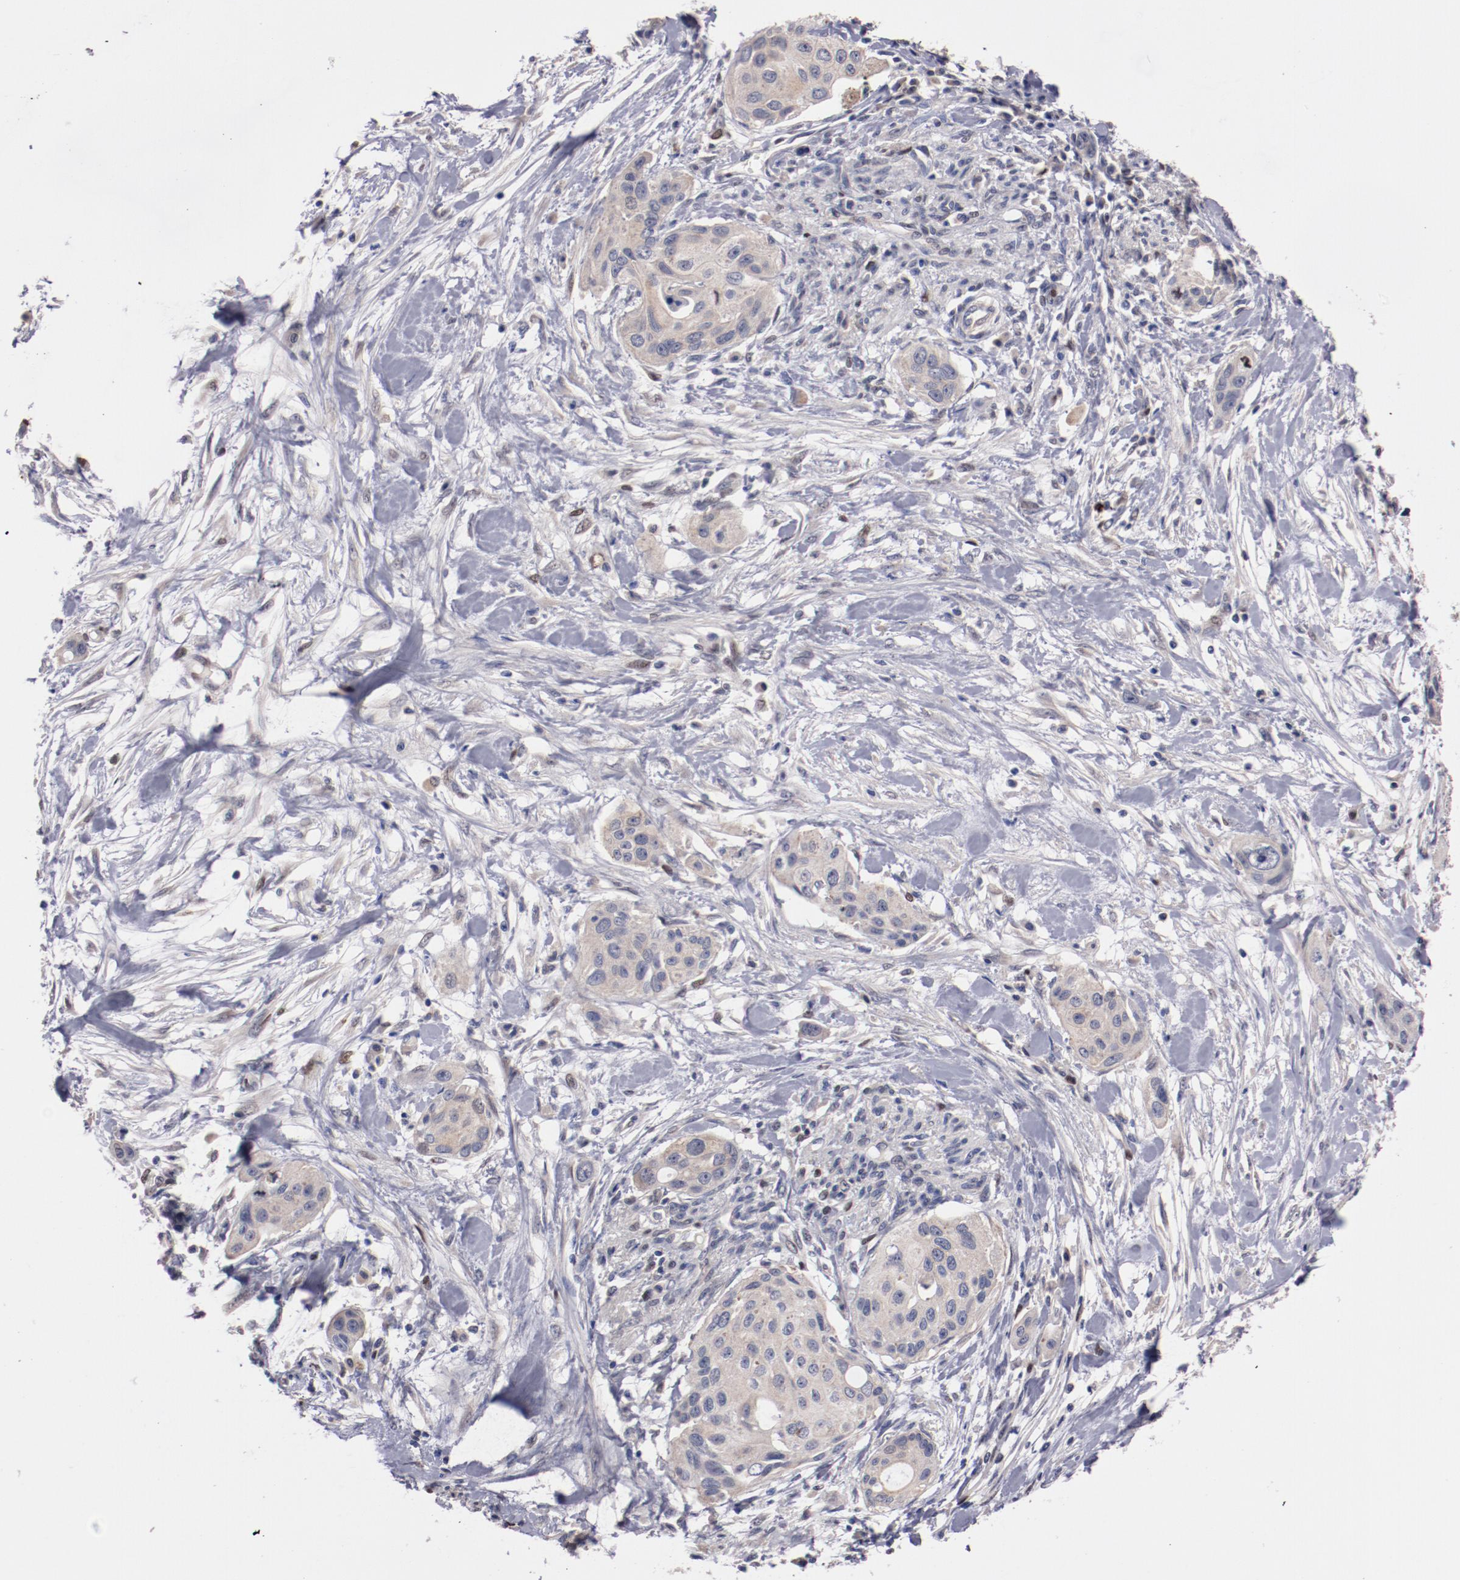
{"staining": {"intensity": "weak", "quantity": "25%-75%", "location": "cytoplasmic/membranous"}, "tissue": "pancreatic cancer", "cell_type": "Tumor cells", "image_type": "cancer", "snomed": [{"axis": "morphology", "description": "Adenocarcinoma, NOS"}, {"axis": "topography", "description": "Pancreas"}], "caption": "Immunohistochemical staining of human pancreatic cancer (adenocarcinoma) shows weak cytoplasmic/membranous protein expression in about 25%-75% of tumor cells.", "gene": "FAM81A", "patient": {"sex": "female", "age": 60}}